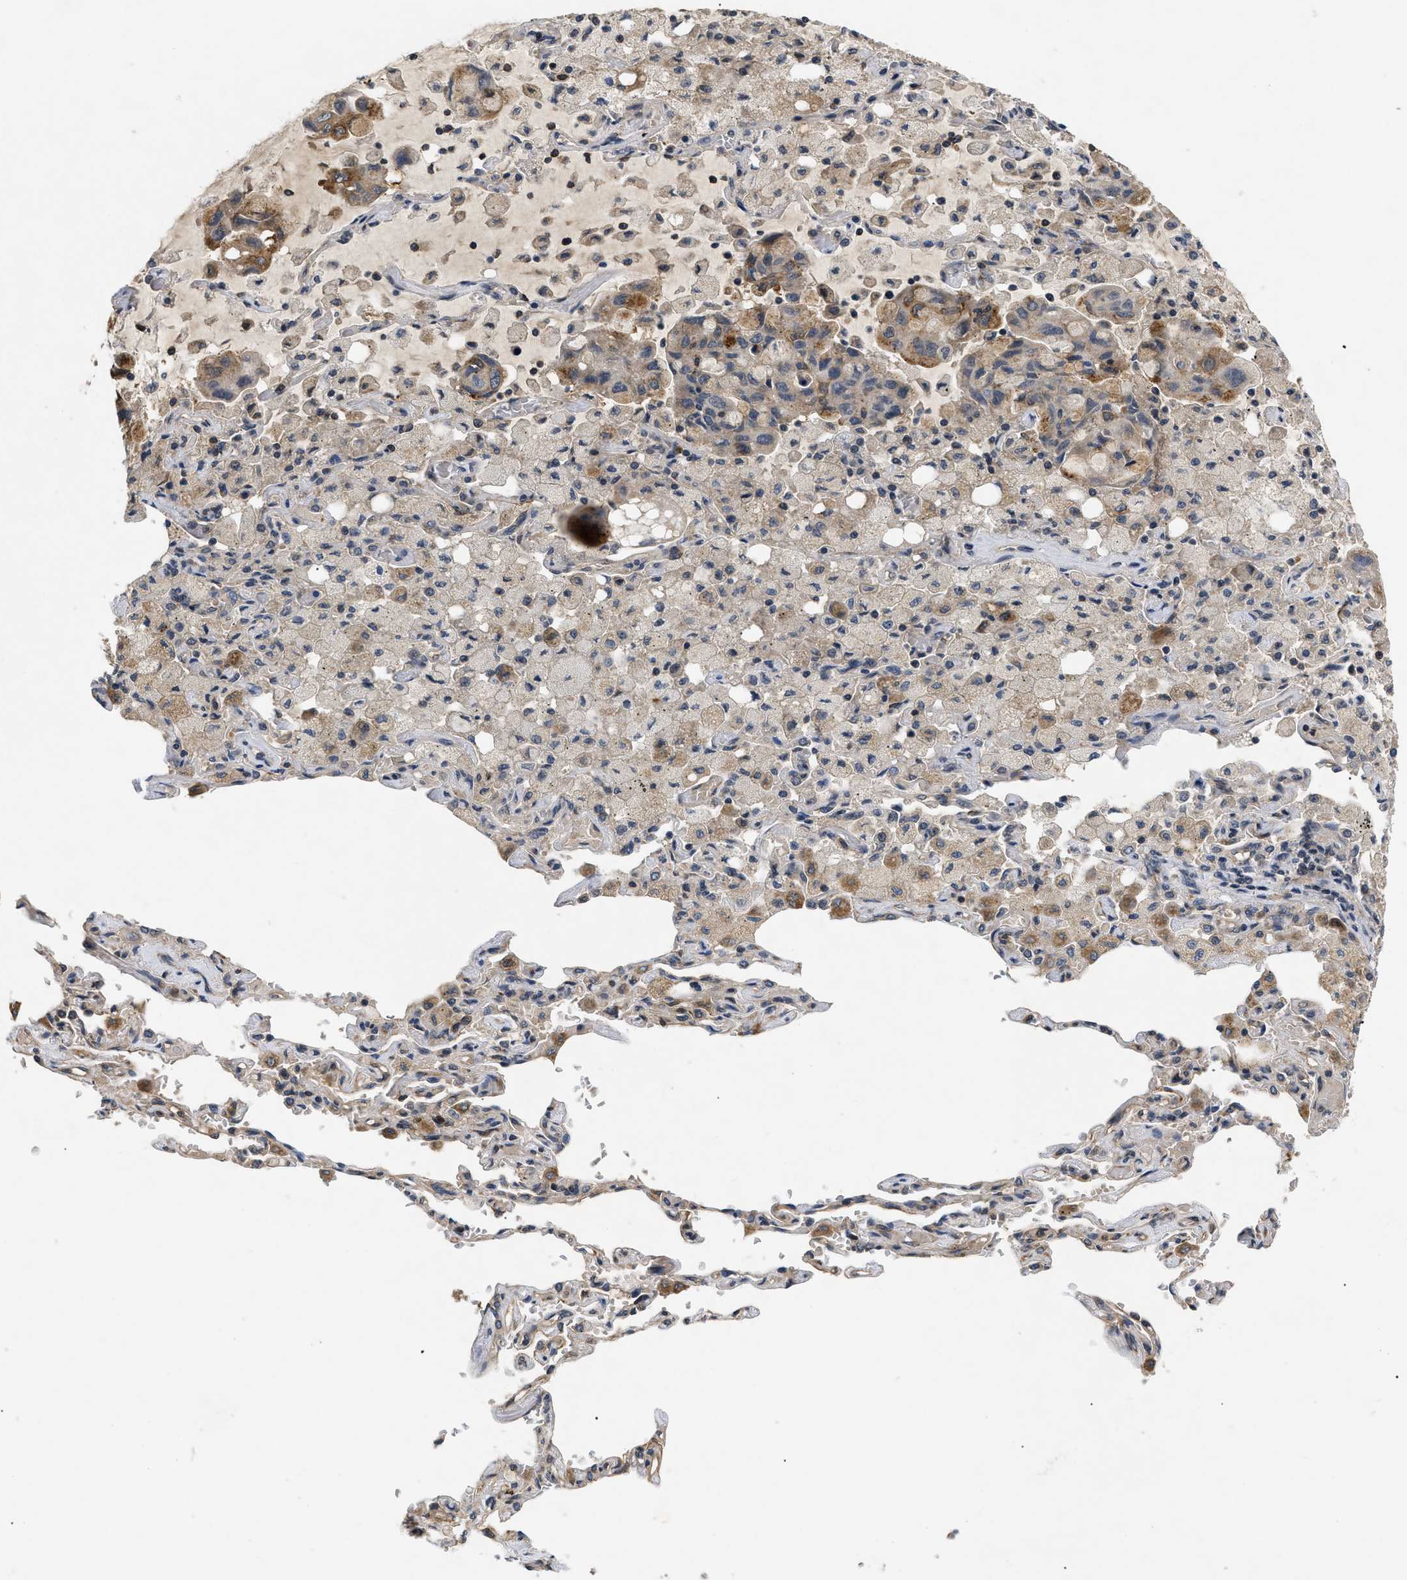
{"staining": {"intensity": "moderate", "quantity": ">75%", "location": "cytoplasmic/membranous"}, "tissue": "lung cancer", "cell_type": "Tumor cells", "image_type": "cancer", "snomed": [{"axis": "morphology", "description": "Adenocarcinoma, NOS"}, {"axis": "topography", "description": "Lung"}], "caption": "Lung cancer was stained to show a protein in brown. There is medium levels of moderate cytoplasmic/membranous expression in about >75% of tumor cells.", "gene": "HMGCR", "patient": {"sex": "male", "age": 64}}